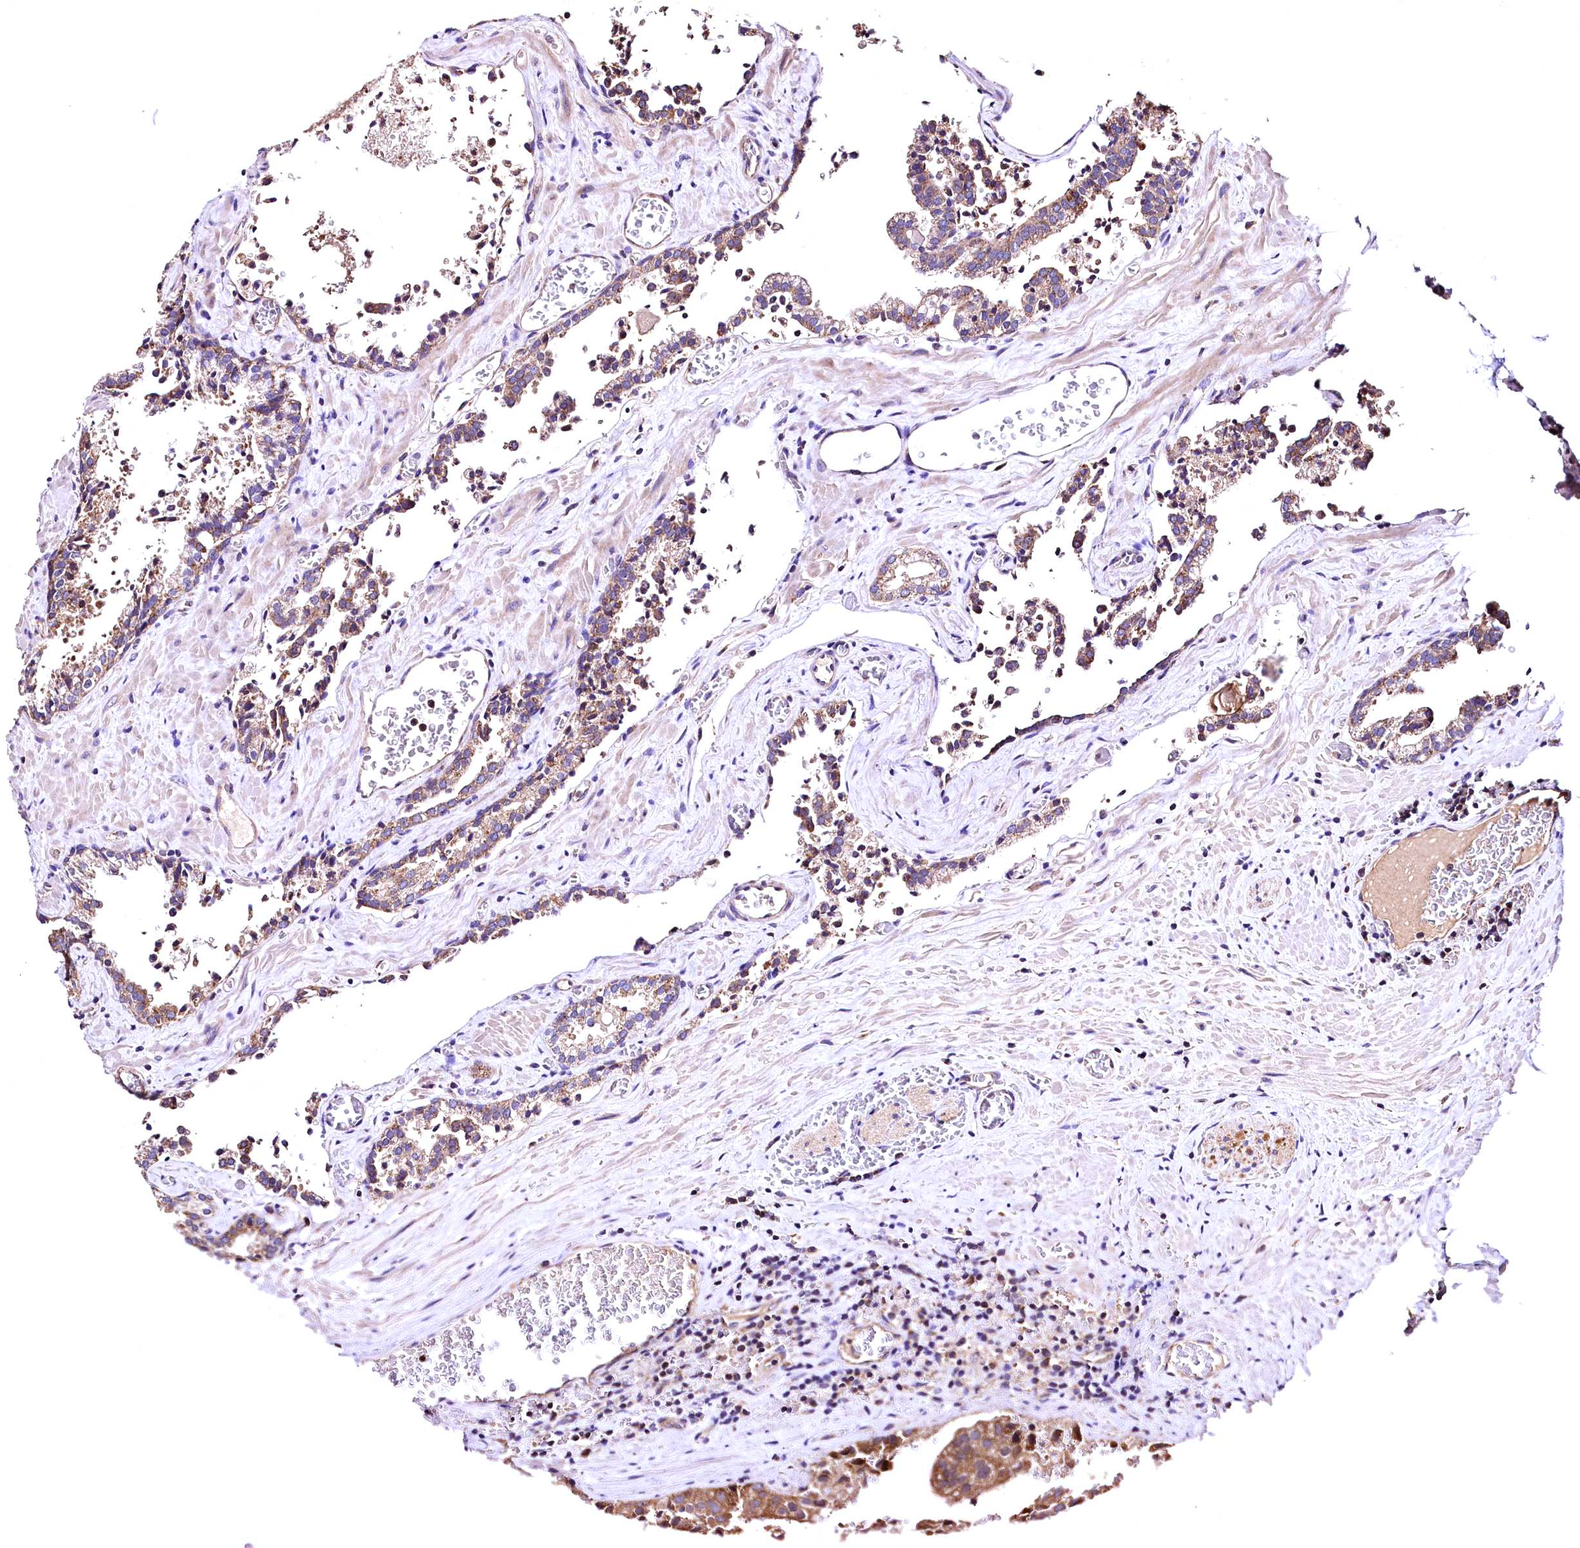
{"staining": {"intensity": "moderate", "quantity": ">75%", "location": "cytoplasmic/membranous"}, "tissue": "prostate cancer", "cell_type": "Tumor cells", "image_type": "cancer", "snomed": [{"axis": "morphology", "description": "Adenocarcinoma, High grade"}, {"axis": "topography", "description": "Prostate"}], "caption": "Immunohistochemistry histopathology image of human adenocarcinoma (high-grade) (prostate) stained for a protein (brown), which demonstrates medium levels of moderate cytoplasmic/membranous staining in approximately >75% of tumor cells.", "gene": "MRPL57", "patient": {"sex": "male", "age": 68}}